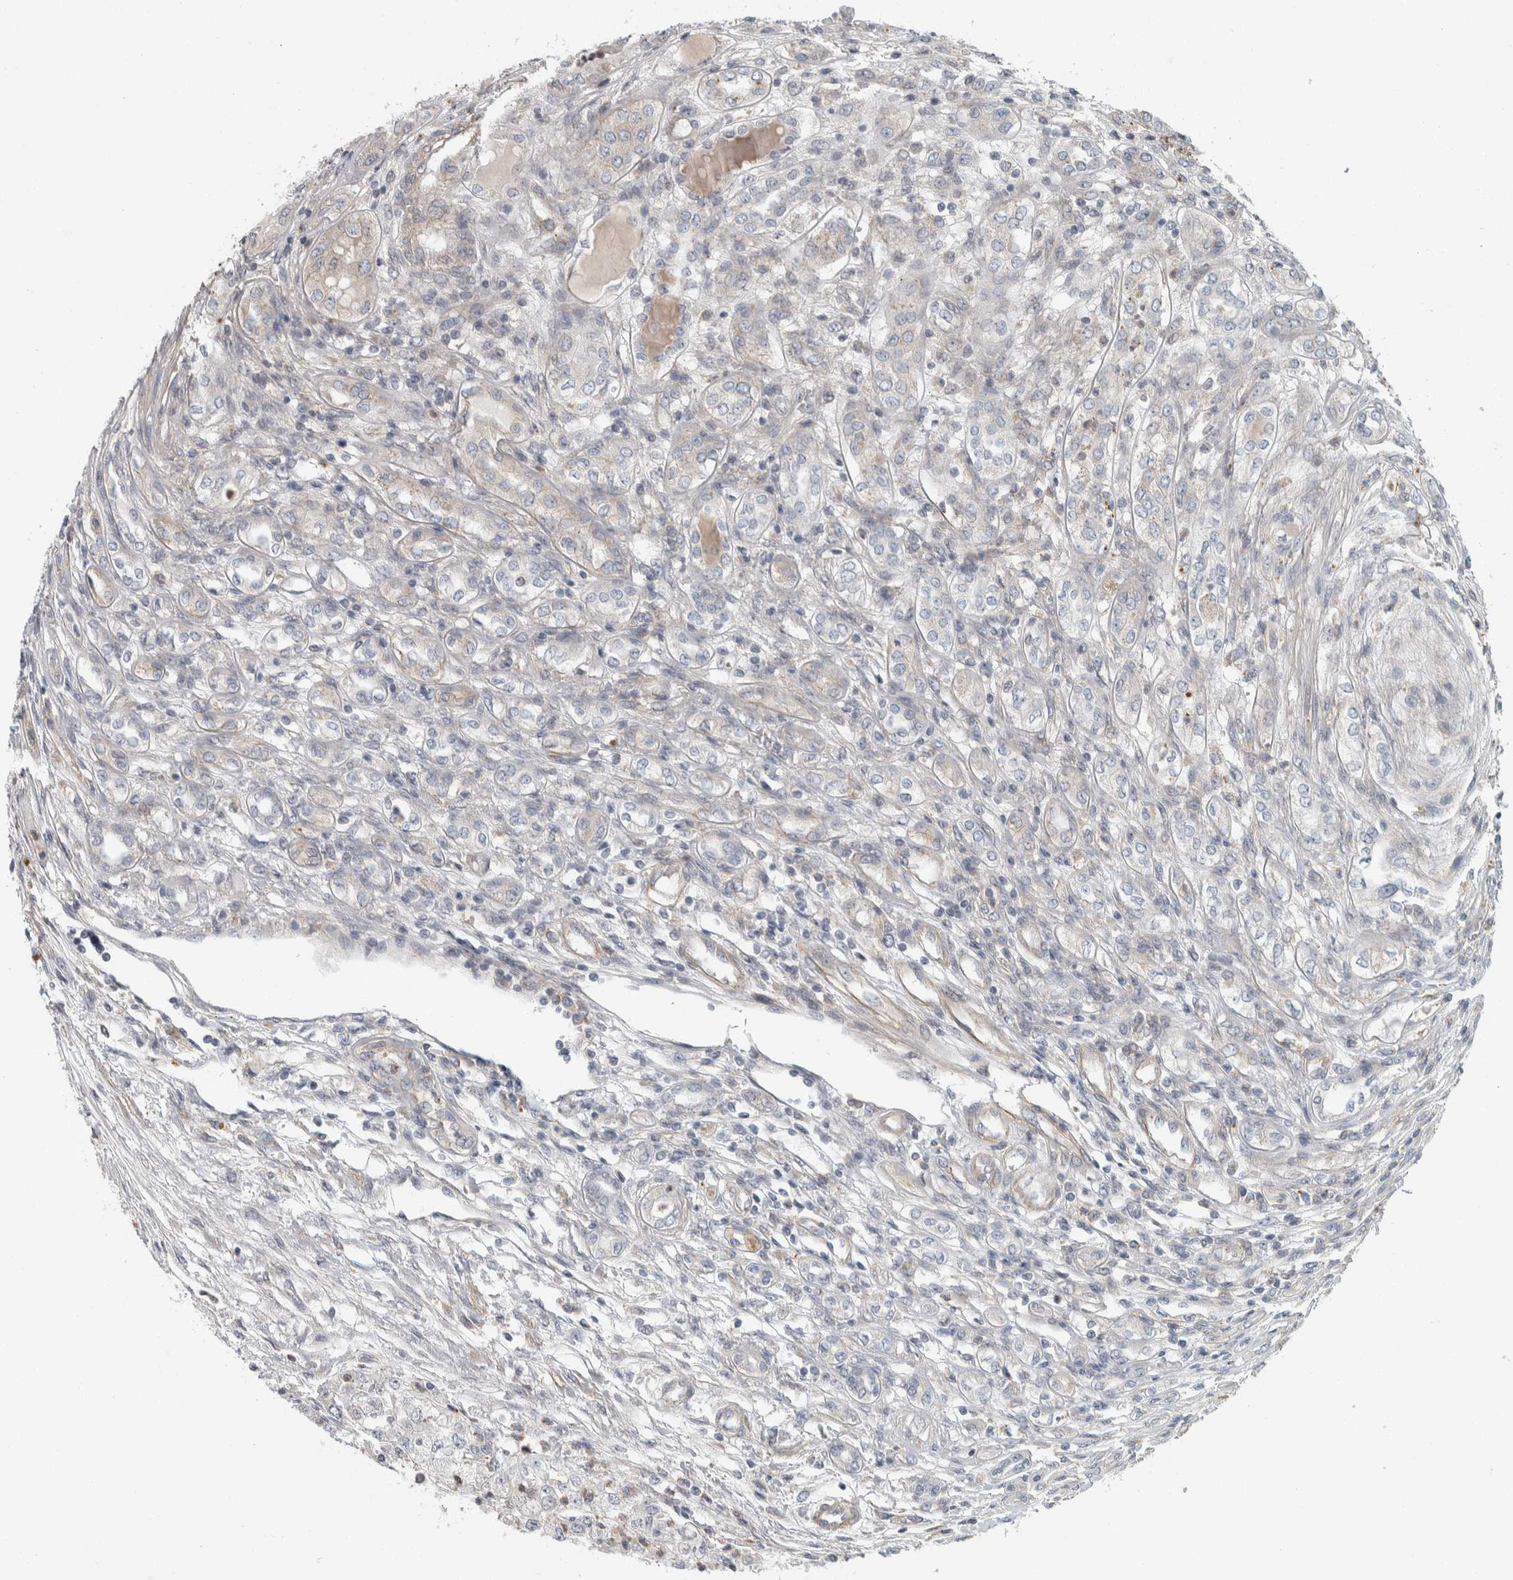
{"staining": {"intensity": "negative", "quantity": "none", "location": "none"}, "tissue": "renal cancer", "cell_type": "Tumor cells", "image_type": "cancer", "snomed": [{"axis": "morphology", "description": "Adenocarcinoma, NOS"}, {"axis": "topography", "description": "Kidney"}], "caption": "Immunohistochemistry (IHC) photomicrograph of human adenocarcinoma (renal) stained for a protein (brown), which exhibits no expression in tumor cells.", "gene": "KCNJ3", "patient": {"sex": "female", "age": 54}}